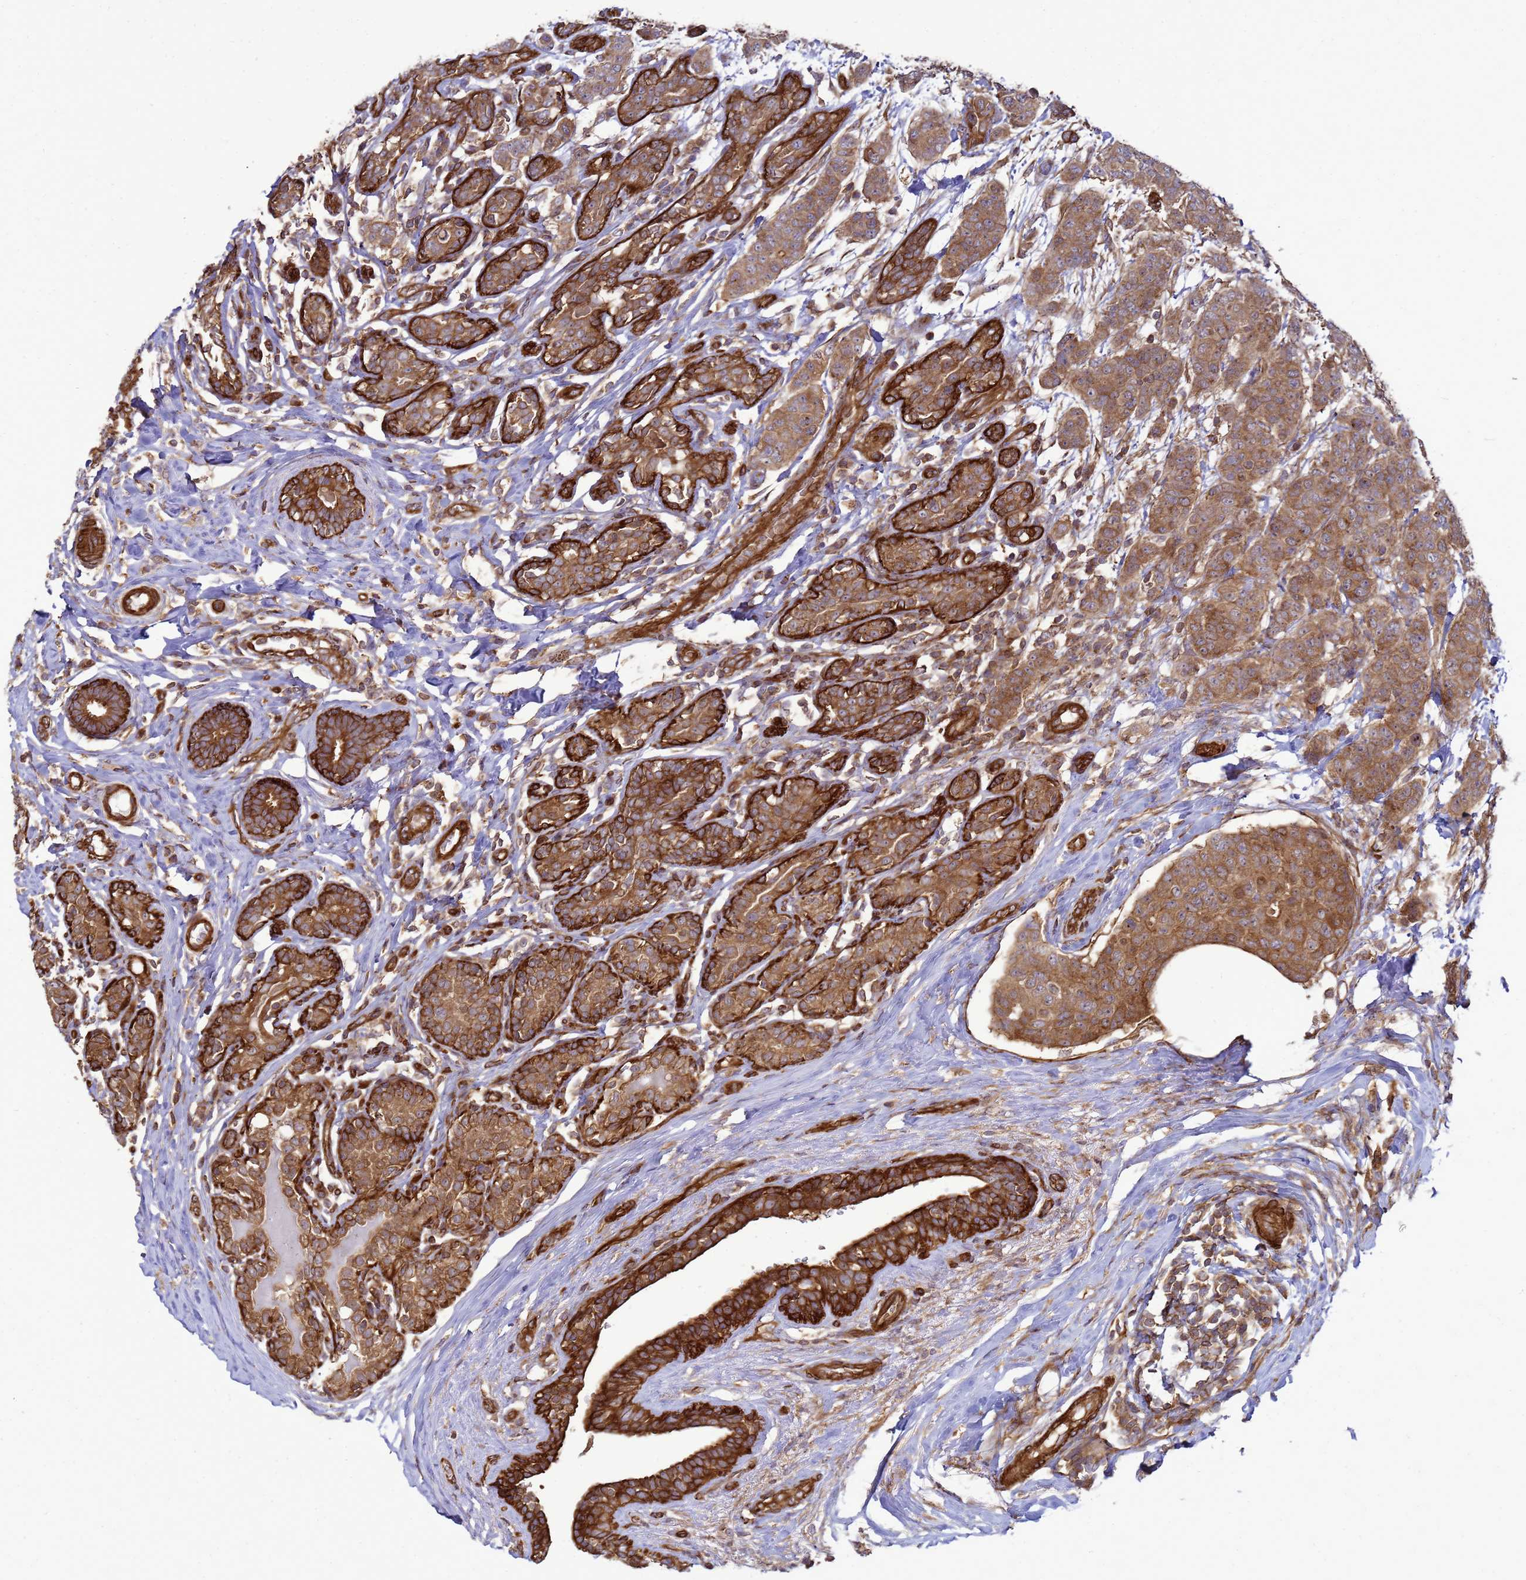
{"staining": {"intensity": "moderate", "quantity": ">75%", "location": "cytoplasmic/membranous"}, "tissue": "breast cancer", "cell_type": "Tumor cells", "image_type": "cancer", "snomed": [{"axis": "morphology", "description": "Duct carcinoma"}, {"axis": "topography", "description": "Breast"}], "caption": "Immunohistochemical staining of human breast cancer (intraductal carcinoma) shows medium levels of moderate cytoplasmic/membranous protein expression in about >75% of tumor cells.", "gene": "CNOT1", "patient": {"sex": "female", "age": 40}}